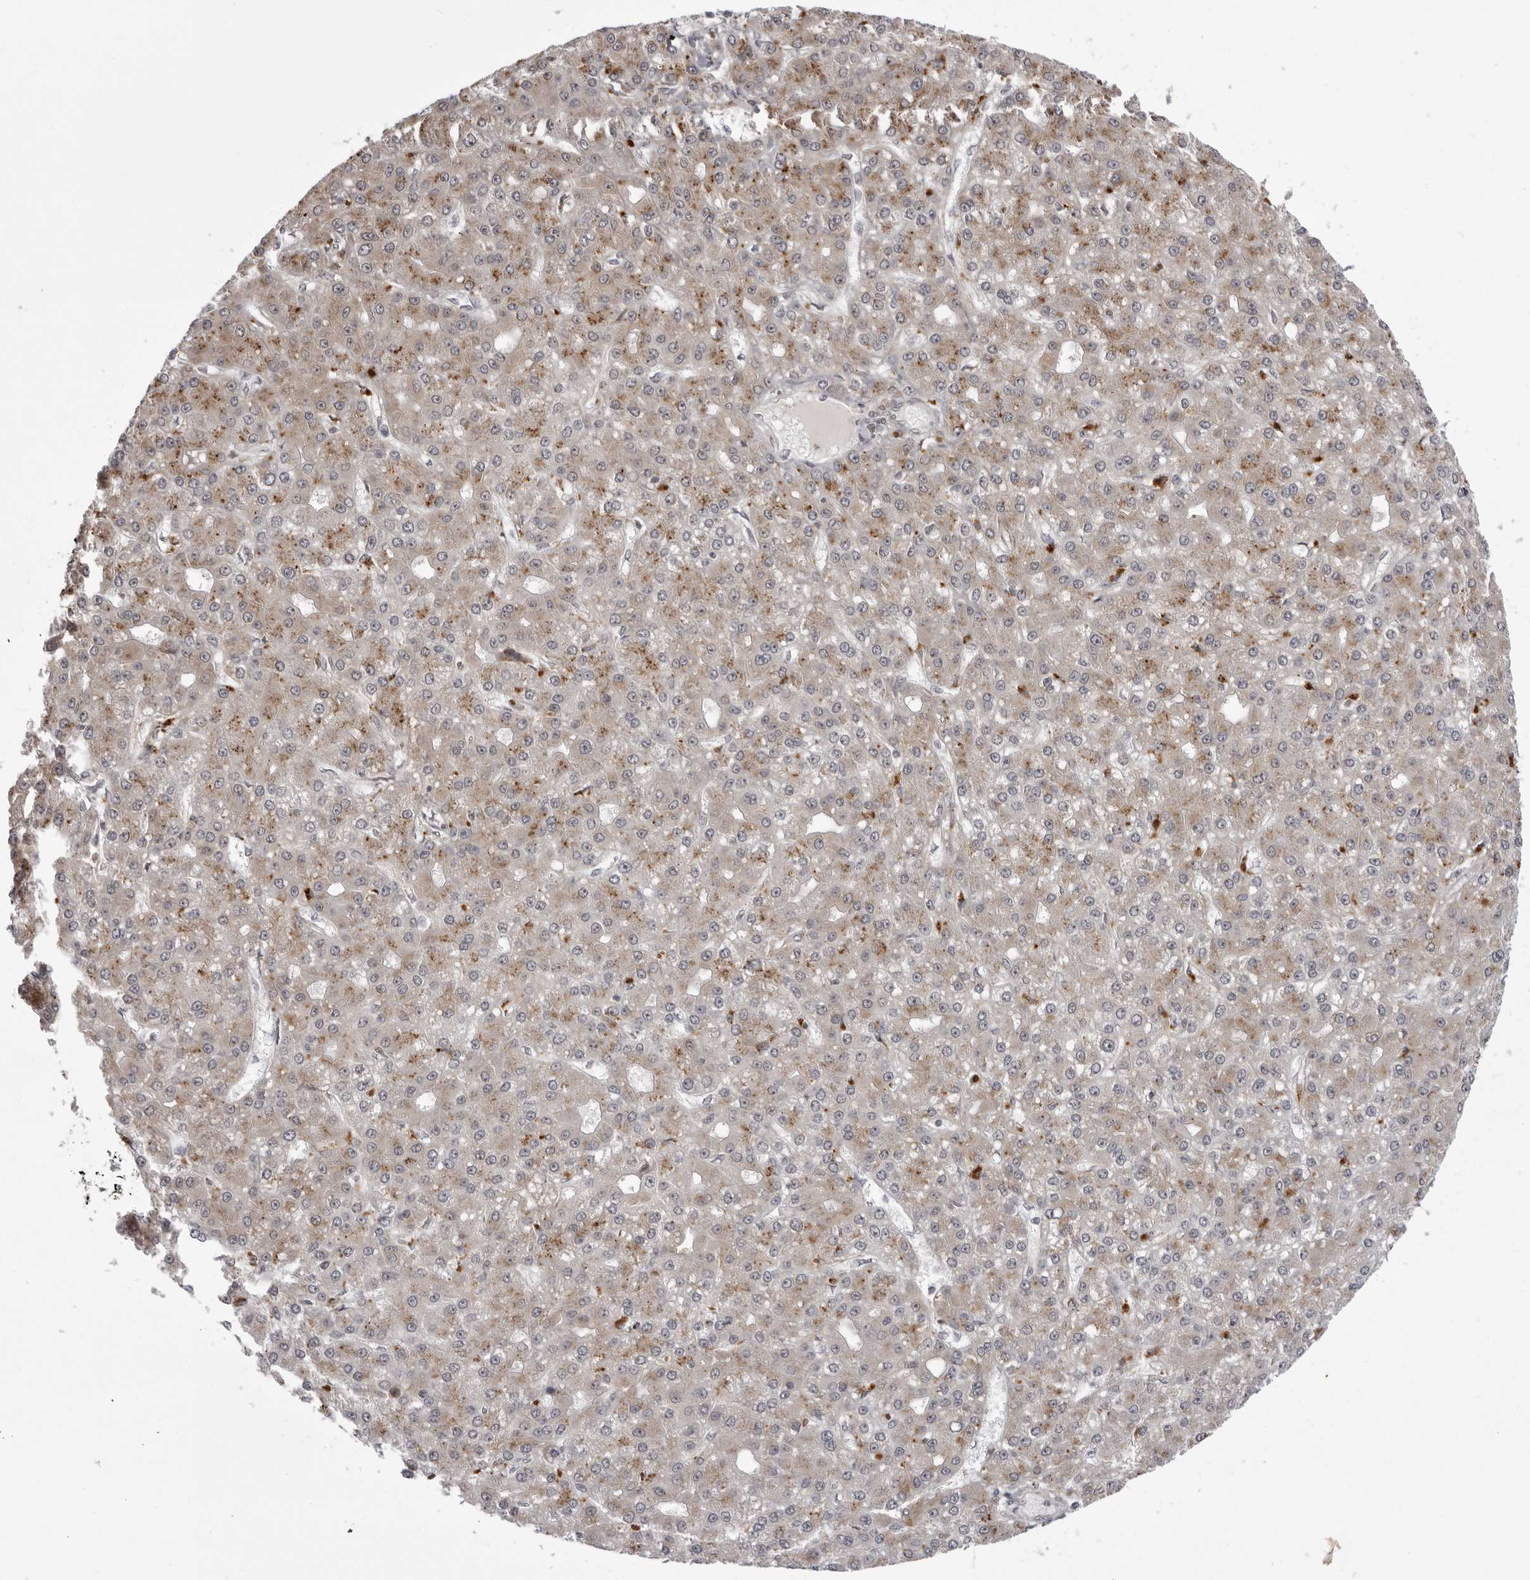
{"staining": {"intensity": "moderate", "quantity": "25%-75%", "location": "cytoplasmic/membranous"}, "tissue": "liver cancer", "cell_type": "Tumor cells", "image_type": "cancer", "snomed": [{"axis": "morphology", "description": "Carcinoma, Hepatocellular, NOS"}, {"axis": "topography", "description": "Liver"}], "caption": "This image reveals immunohistochemistry staining of liver cancer (hepatocellular carcinoma), with medium moderate cytoplasmic/membranous expression in about 25%-75% of tumor cells.", "gene": "USP43", "patient": {"sex": "male", "age": 67}}